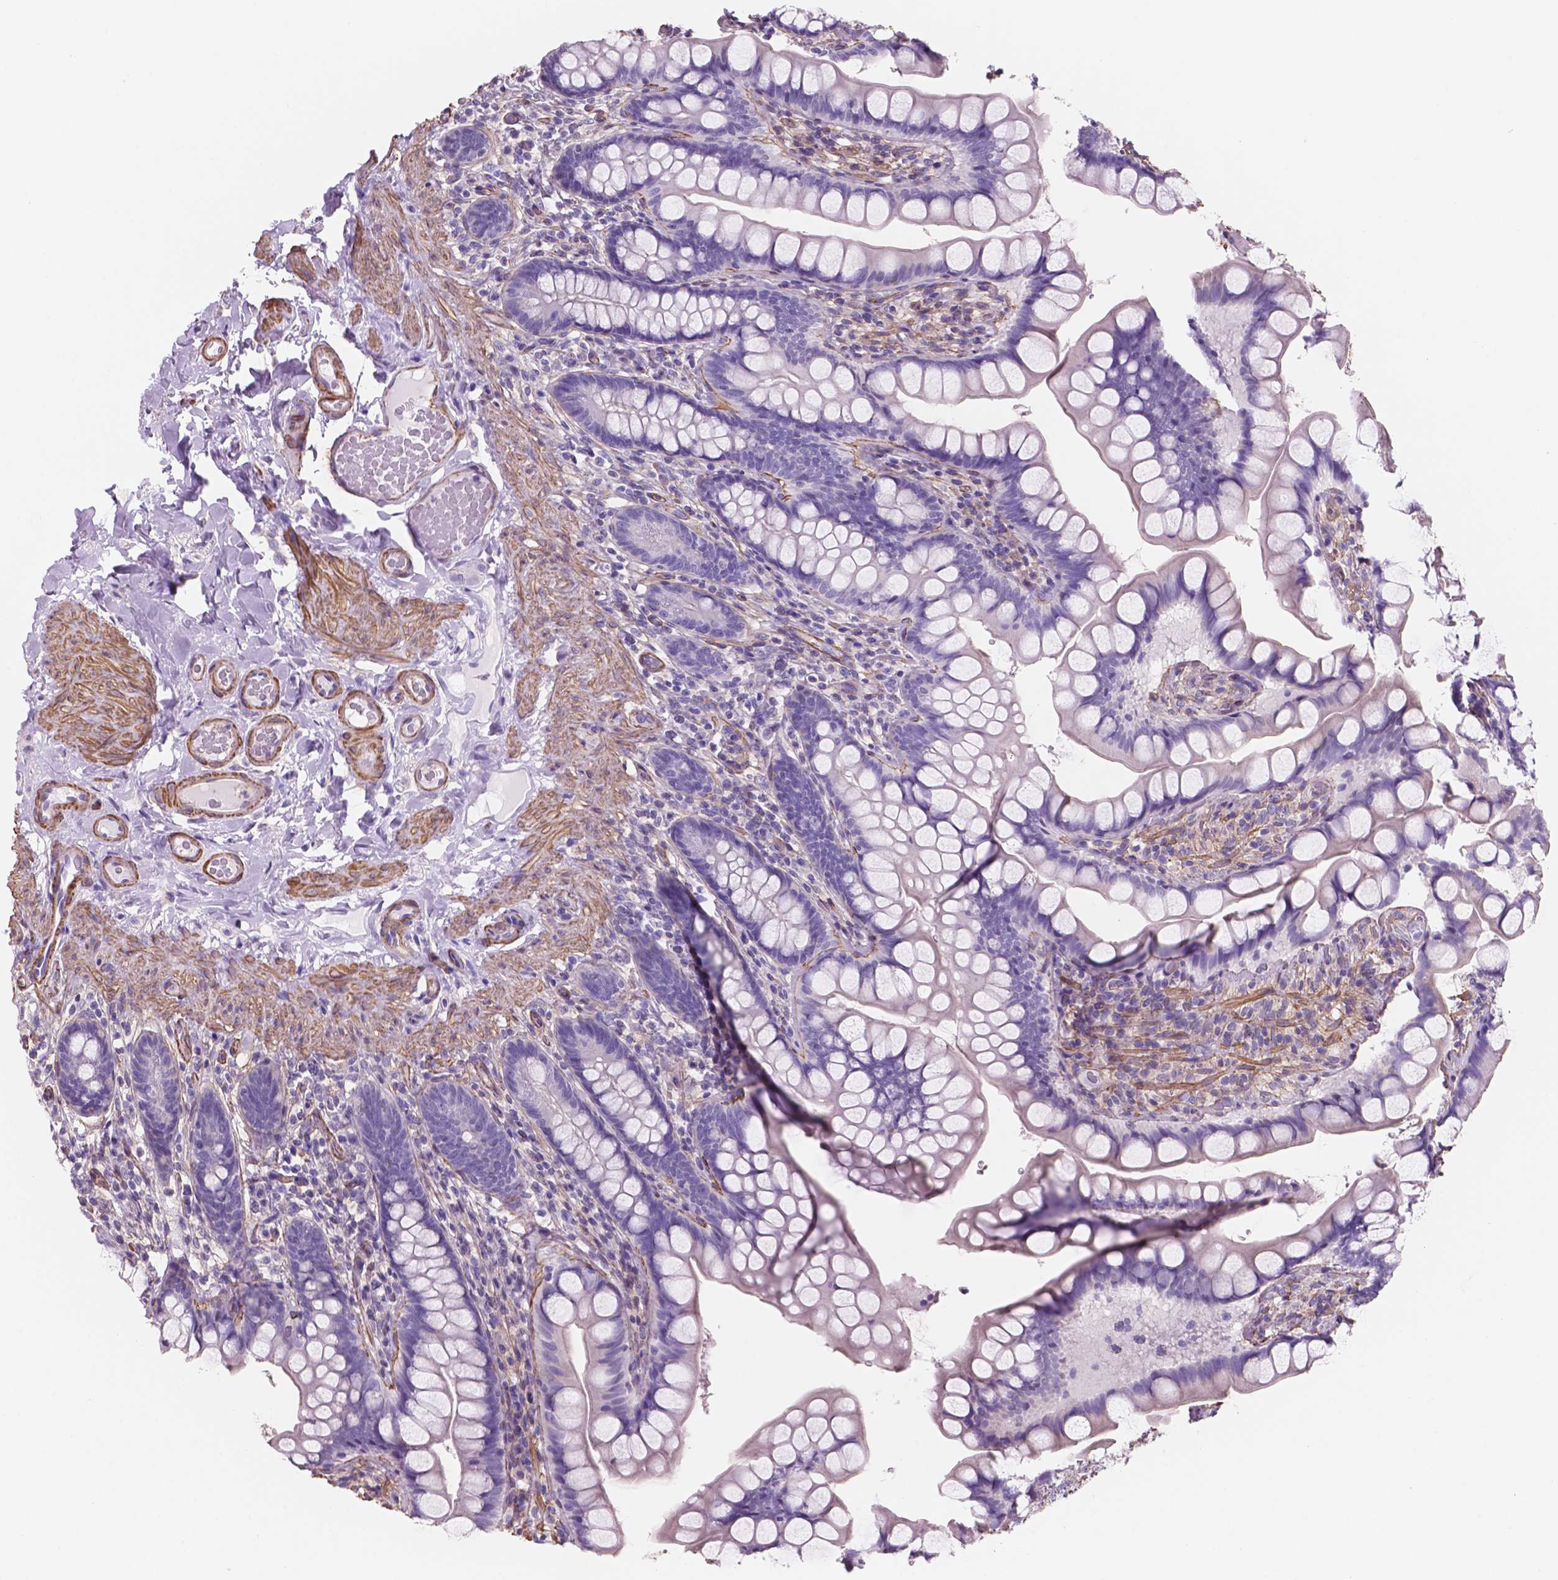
{"staining": {"intensity": "negative", "quantity": "none", "location": "none"}, "tissue": "small intestine", "cell_type": "Glandular cells", "image_type": "normal", "snomed": [{"axis": "morphology", "description": "Normal tissue, NOS"}, {"axis": "topography", "description": "Small intestine"}], "caption": "Immunohistochemical staining of benign small intestine exhibits no significant expression in glandular cells.", "gene": "TOR2A", "patient": {"sex": "male", "age": 70}}